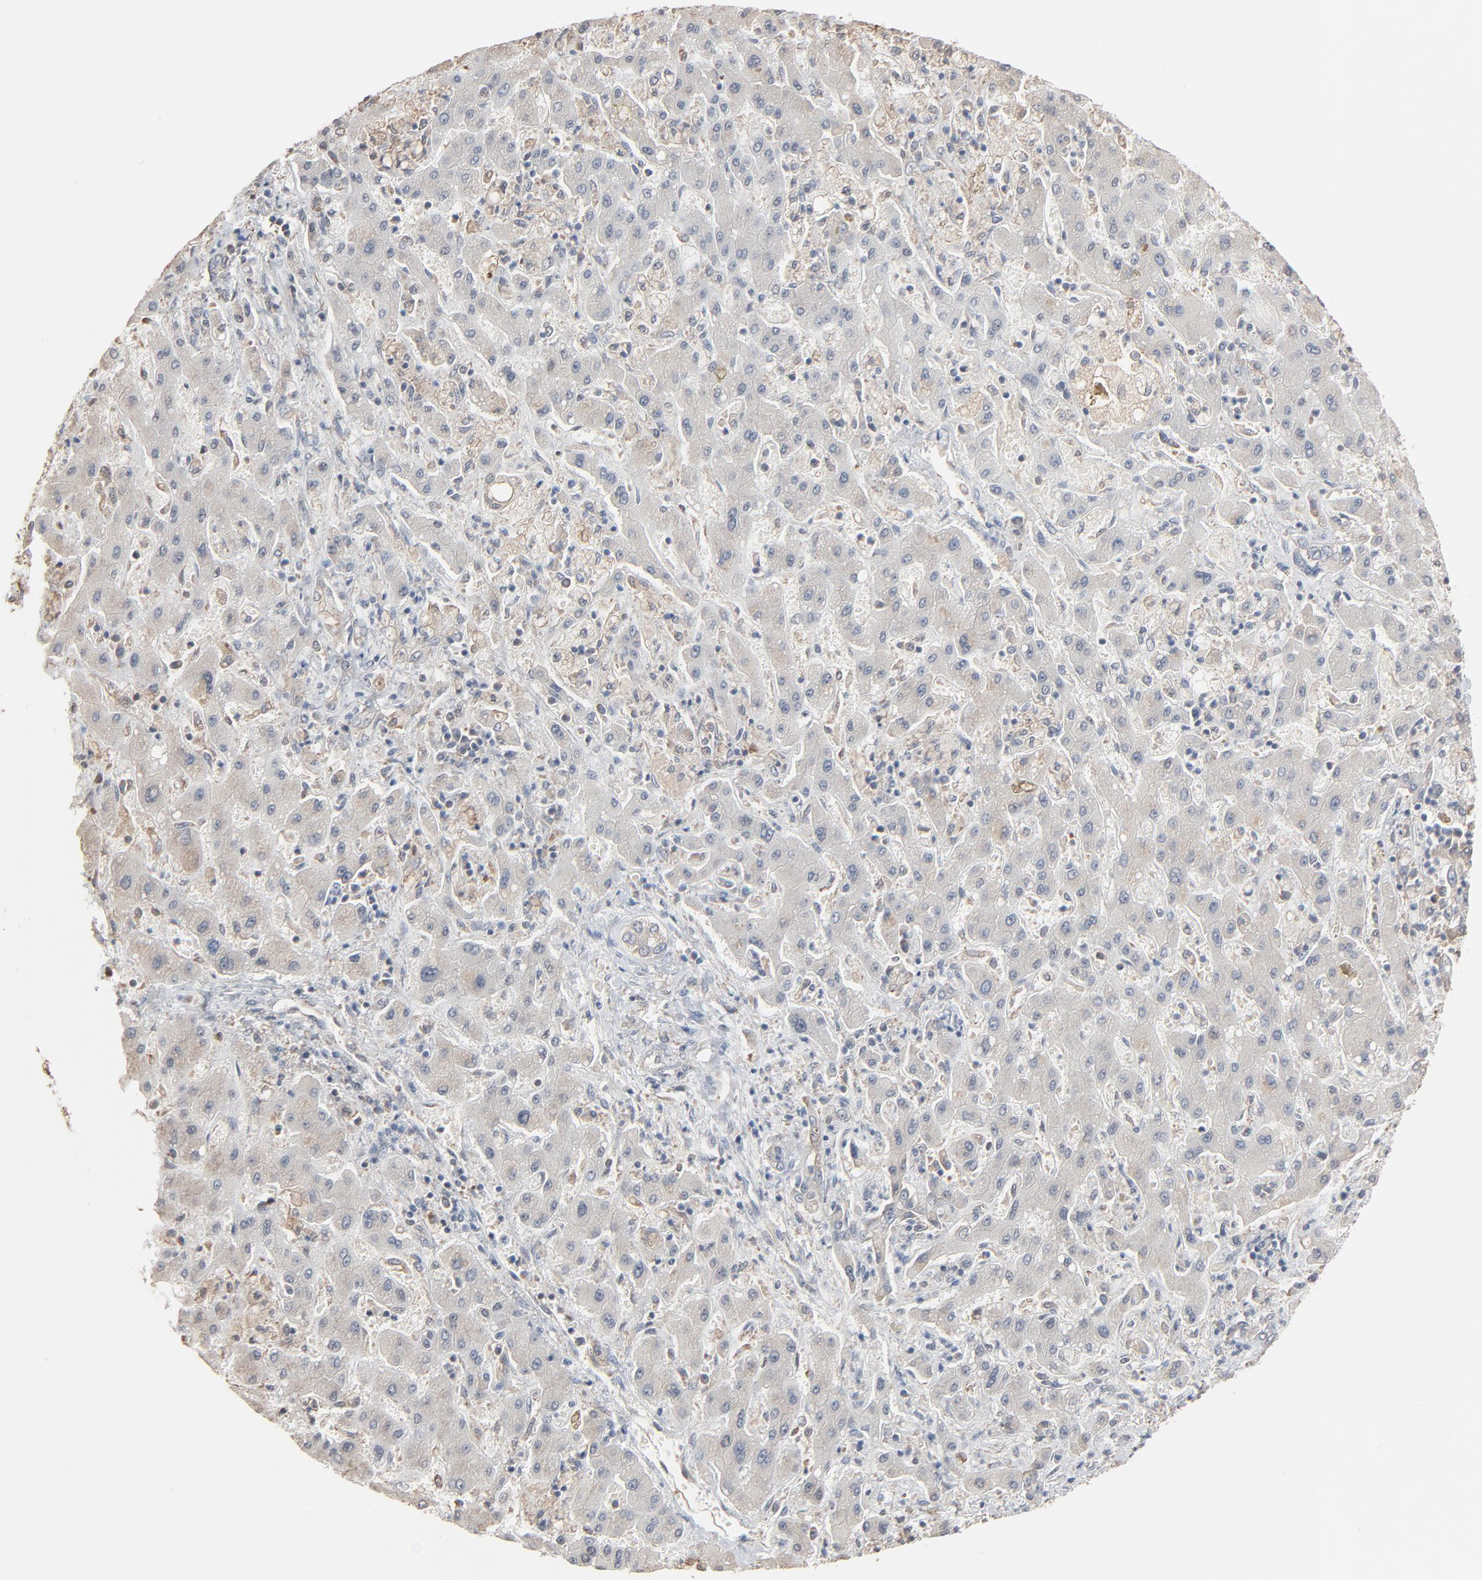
{"staining": {"intensity": "weak", "quantity": "<25%", "location": "cytoplasmic/membranous"}, "tissue": "liver cancer", "cell_type": "Tumor cells", "image_type": "cancer", "snomed": [{"axis": "morphology", "description": "Cholangiocarcinoma"}, {"axis": "topography", "description": "Liver"}], "caption": "Immunohistochemistry (IHC) micrograph of human cholangiocarcinoma (liver) stained for a protein (brown), which exhibits no staining in tumor cells.", "gene": "CCT5", "patient": {"sex": "male", "age": 50}}